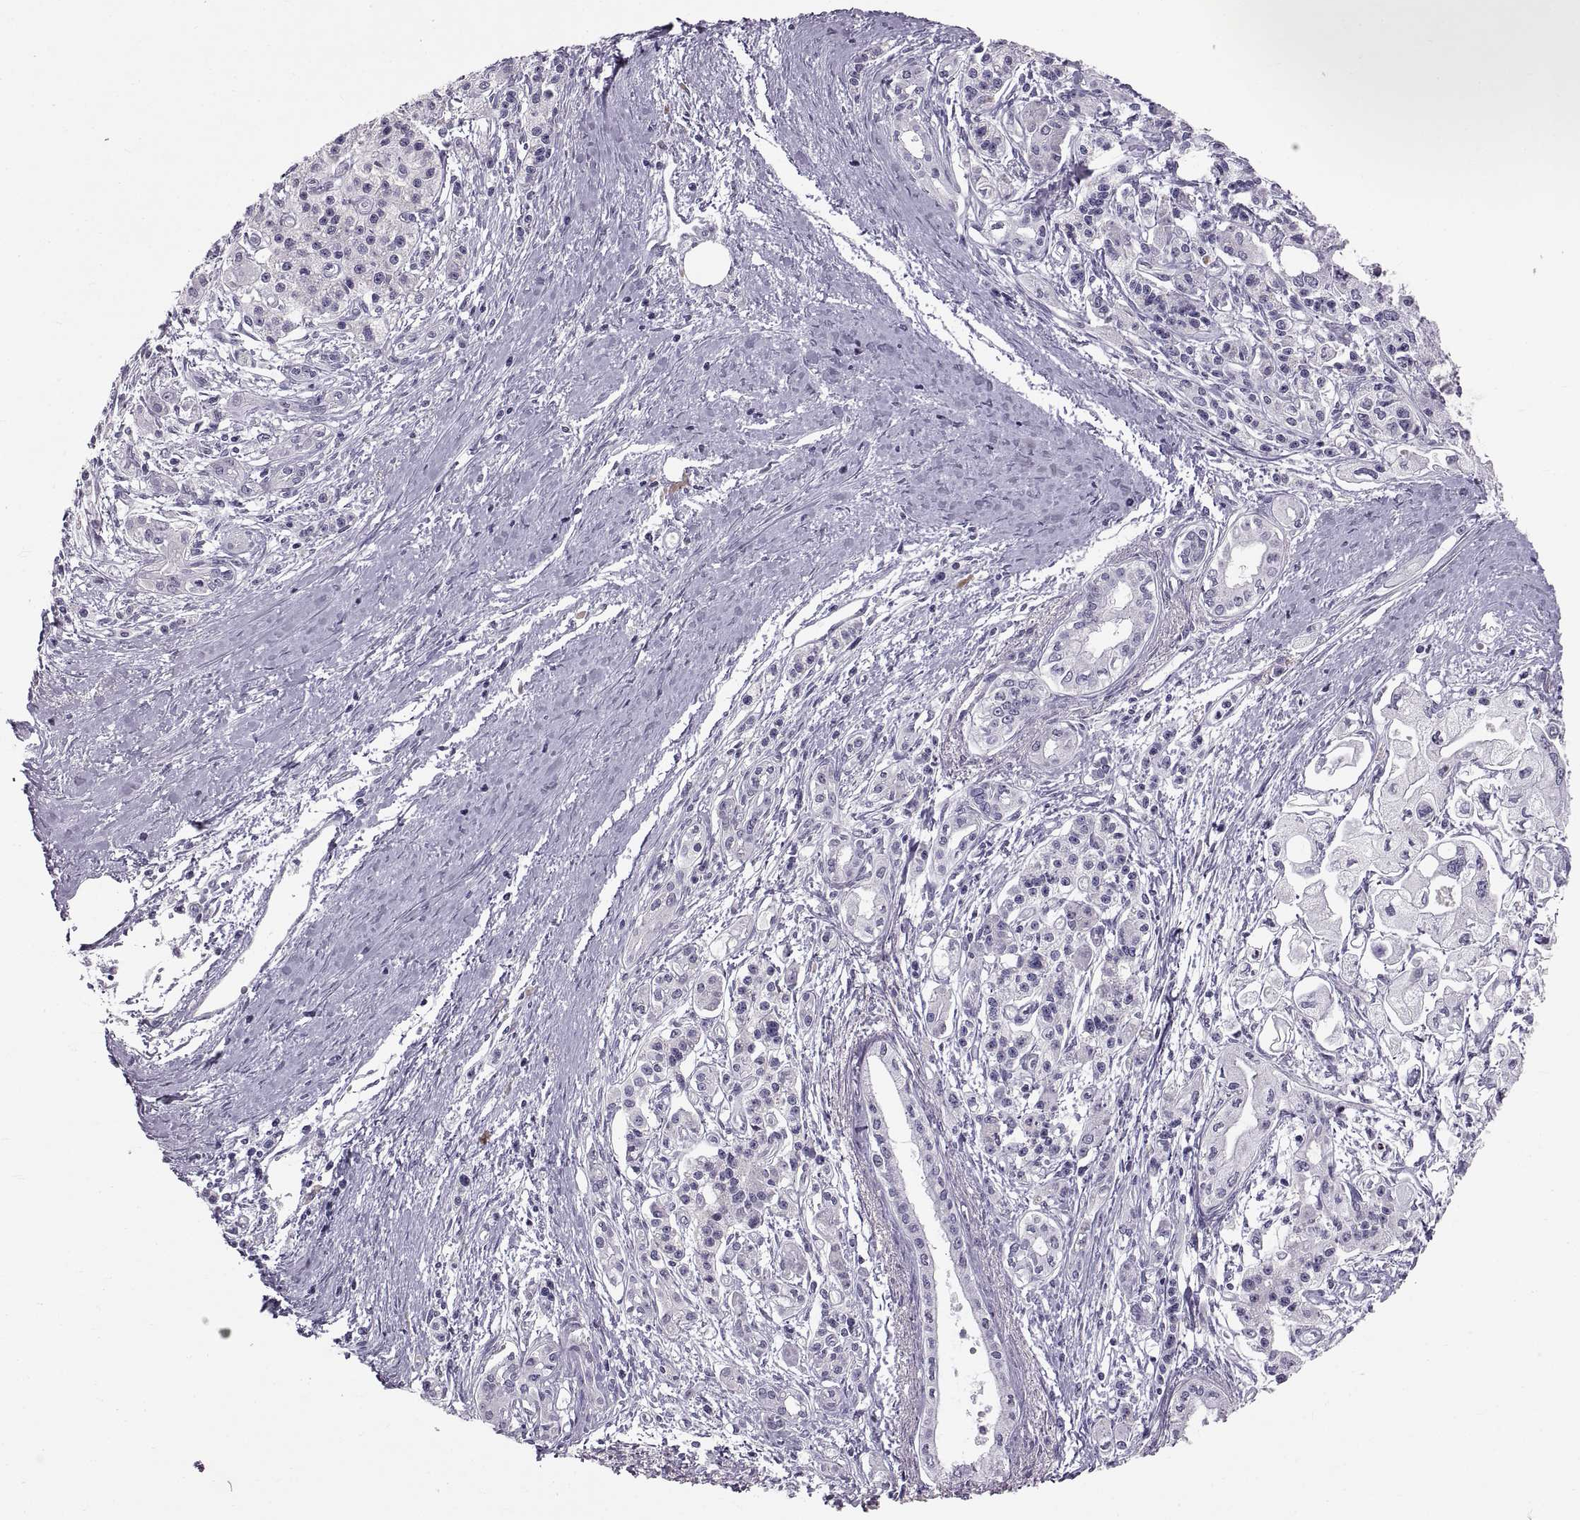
{"staining": {"intensity": "negative", "quantity": "none", "location": "none"}, "tissue": "pancreatic cancer", "cell_type": "Tumor cells", "image_type": "cancer", "snomed": [{"axis": "morphology", "description": "Adenocarcinoma, NOS"}, {"axis": "topography", "description": "Pancreas"}], "caption": "IHC histopathology image of neoplastic tissue: pancreatic cancer (adenocarcinoma) stained with DAB (3,3'-diaminobenzidine) displays no significant protein positivity in tumor cells. (DAB immunohistochemistry visualized using brightfield microscopy, high magnification).", "gene": "SPACDR", "patient": {"sex": "male", "age": 70}}